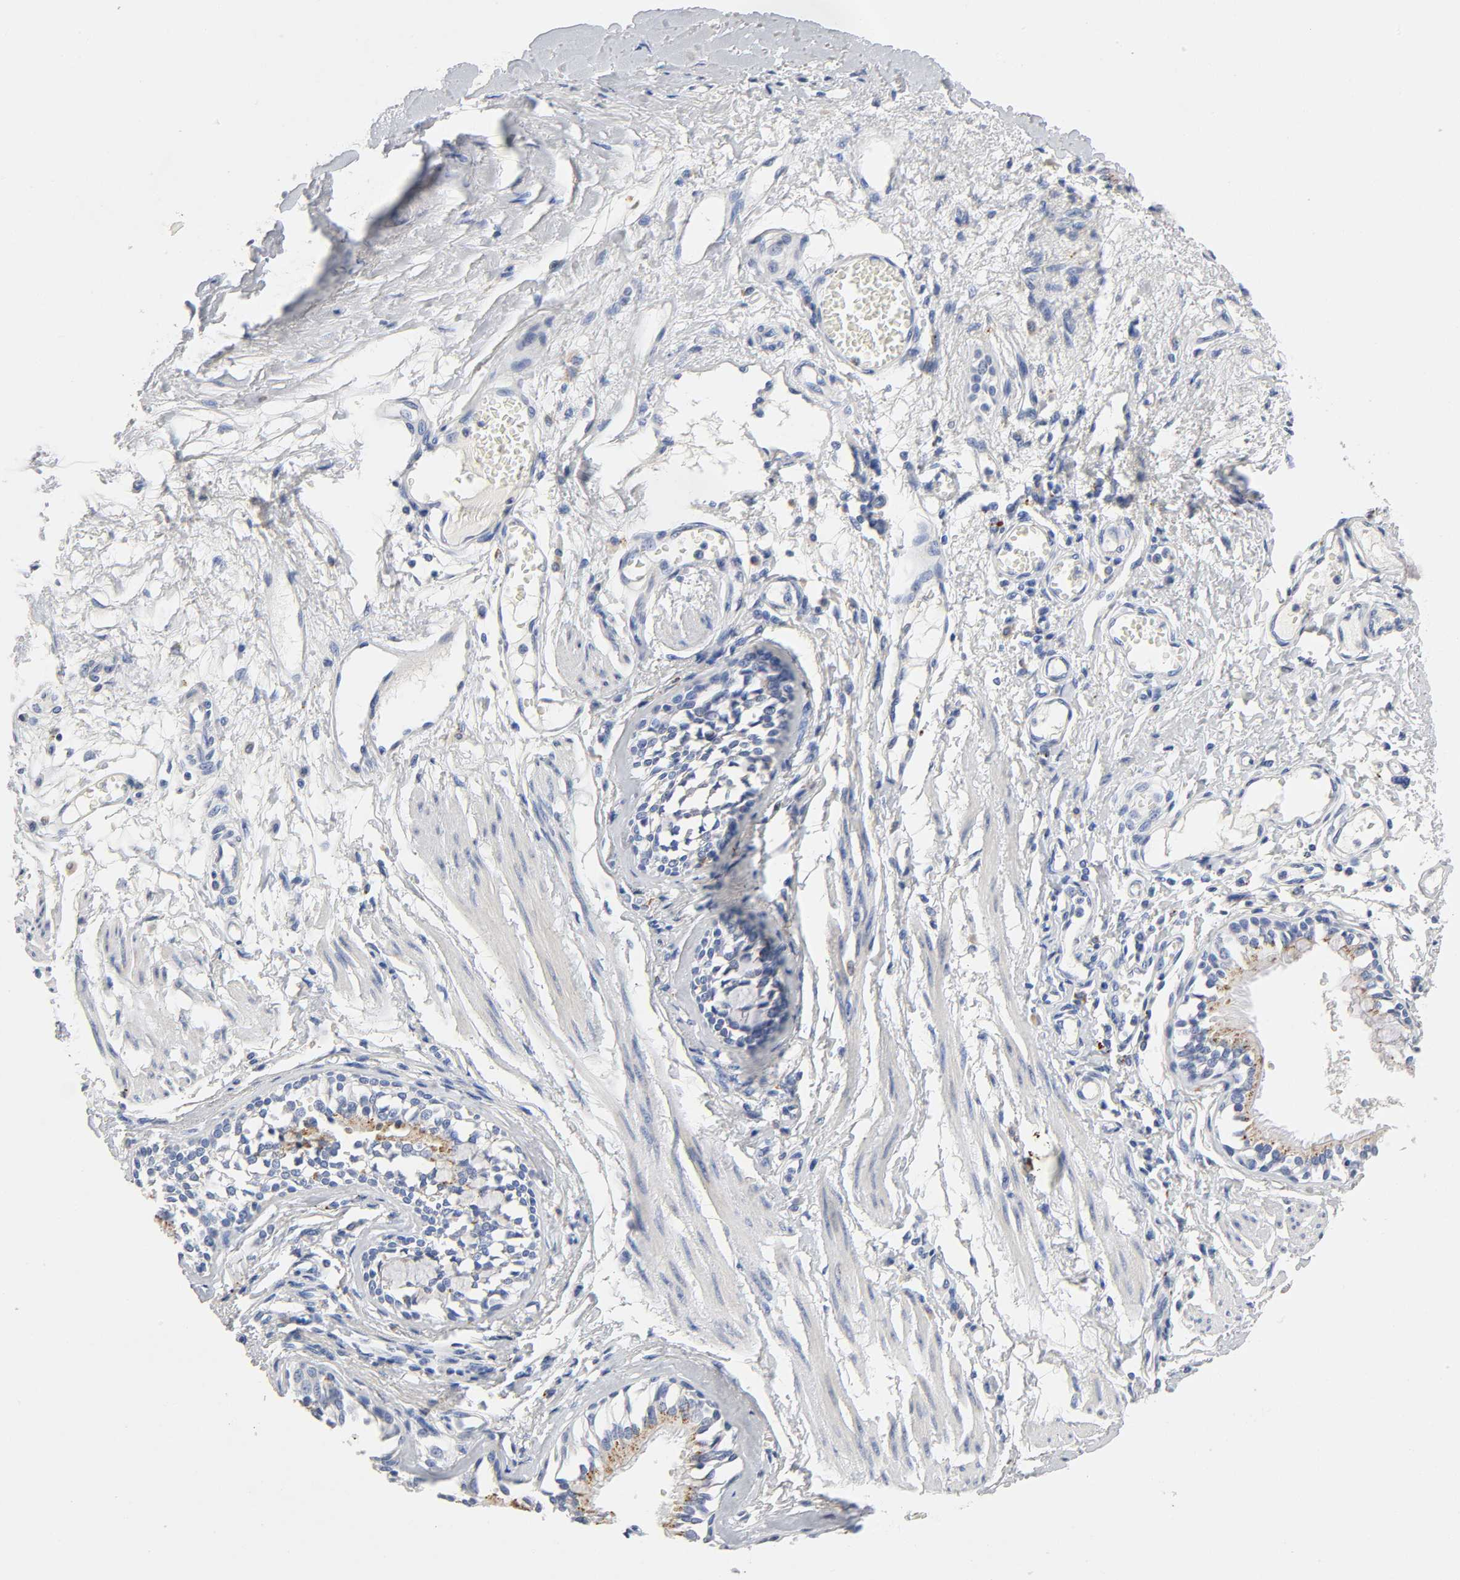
{"staining": {"intensity": "moderate", "quantity": "25%-75%", "location": "cytoplasmic/membranous"}, "tissue": "bronchus", "cell_type": "Respiratory epithelial cells", "image_type": "normal", "snomed": [{"axis": "morphology", "description": "Normal tissue, NOS"}, {"axis": "topography", "description": "Bronchus"}, {"axis": "topography", "description": "Lung"}], "caption": "Protein expression analysis of normal human bronchus reveals moderate cytoplasmic/membranous positivity in approximately 25%-75% of respiratory epithelial cells. The protein of interest is stained brown, and the nuclei are stained in blue (DAB IHC with brightfield microscopy, high magnification).", "gene": "PLP1", "patient": {"sex": "female", "age": 56}}